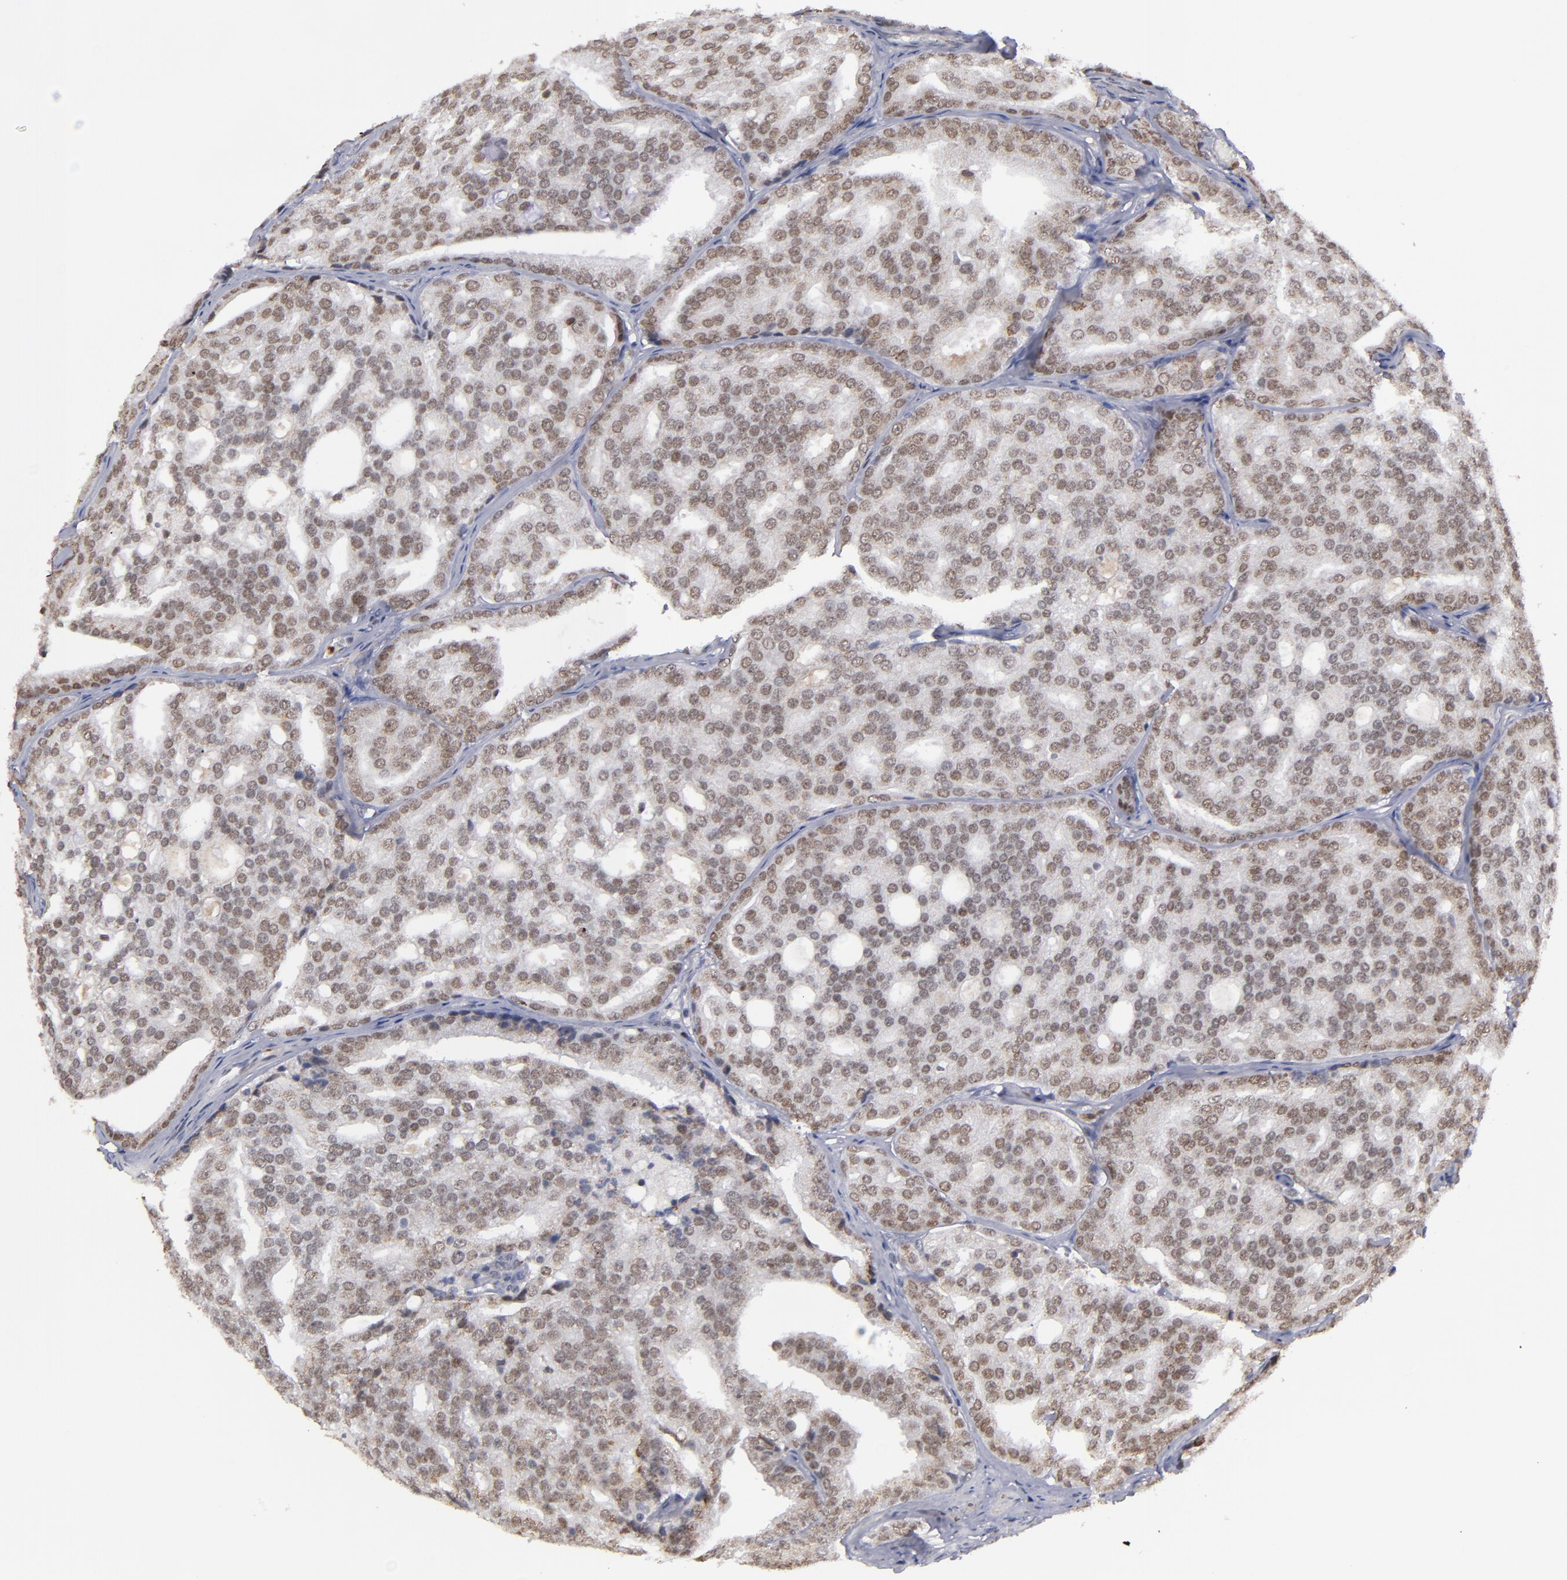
{"staining": {"intensity": "weak", "quantity": "25%-75%", "location": "nuclear"}, "tissue": "prostate cancer", "cell_type": "Tumor cells", "image_type": "cancer", "snomed": [{"axis": "morphology", "description": "Adenocarcinoma, High grade"}, {"axis": "topography", "description": "Prostate"}], "caption": "Protein expression analysis of human high-grade adenocarcinoma (prostate) reveals weak nuclear positivity in approximately 25%-75% of tumor cells. (DAB IHC, brown staining for protein, blue staining for nuclei).", "gene": "RREB1", "patient": {"sex": "male", "age": 64}}